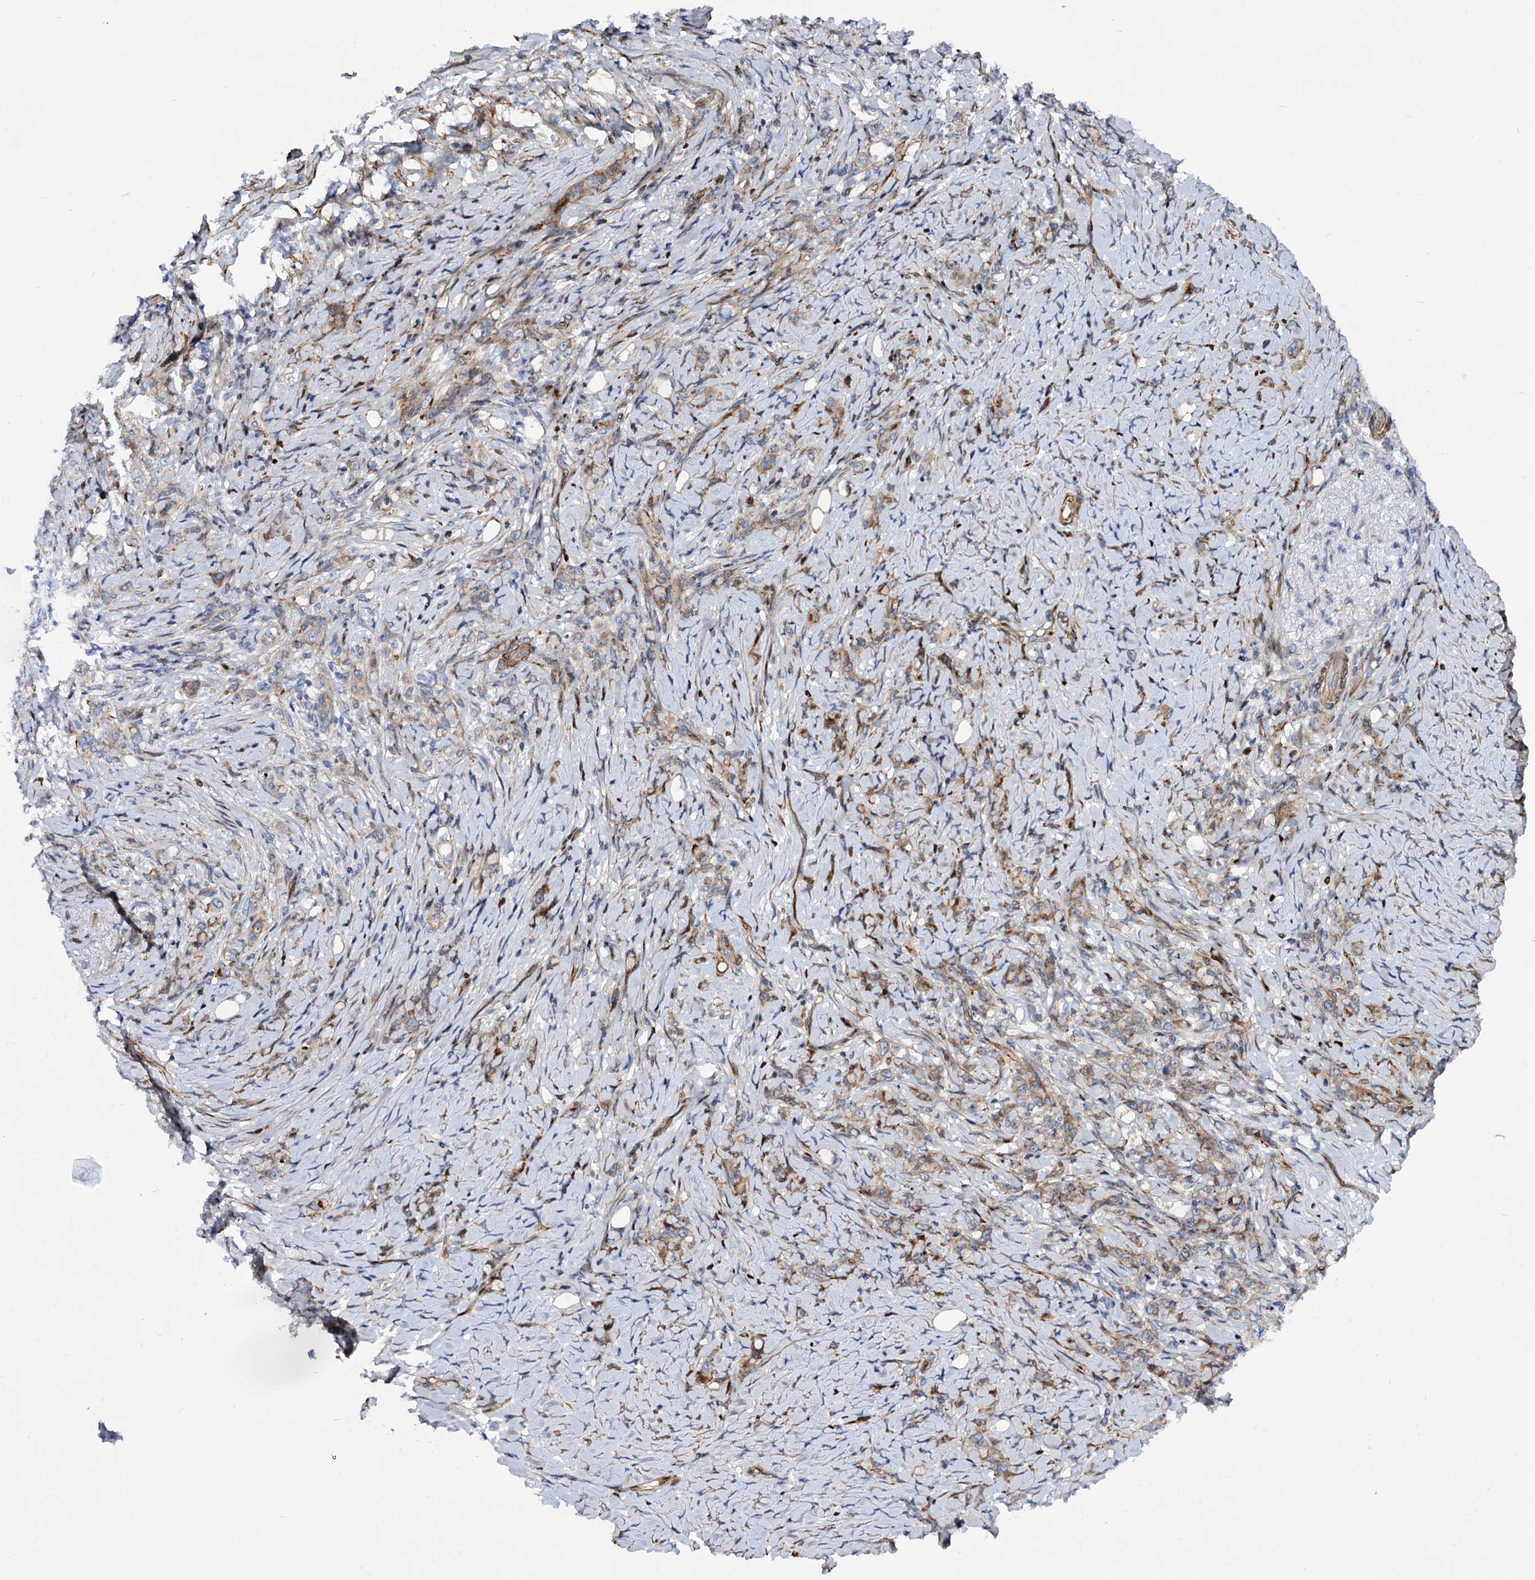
{"staining": {"intensity": "moderate", "quantity": "25%-75%", "location": "cytoplasmic/membranous"}, "tissue": "stomach cancer", "cell_type": "Tumor cells", "image_type": "cancer", "snomed": [{"axis": "morphology", "description": "Adenocarcinoma, NOS"}, {"axis": "topography", "description": "Stomach"}], "caption": "Stomach cancer (adenocarcinoma) tissue displays moderate cytoplasmic/membranous expression in approximately 25%-75% of tumor cells, visualized by immunohistochemistry.", "gene": "THAP9", "patient": {"sex": "female", "age": 79}}